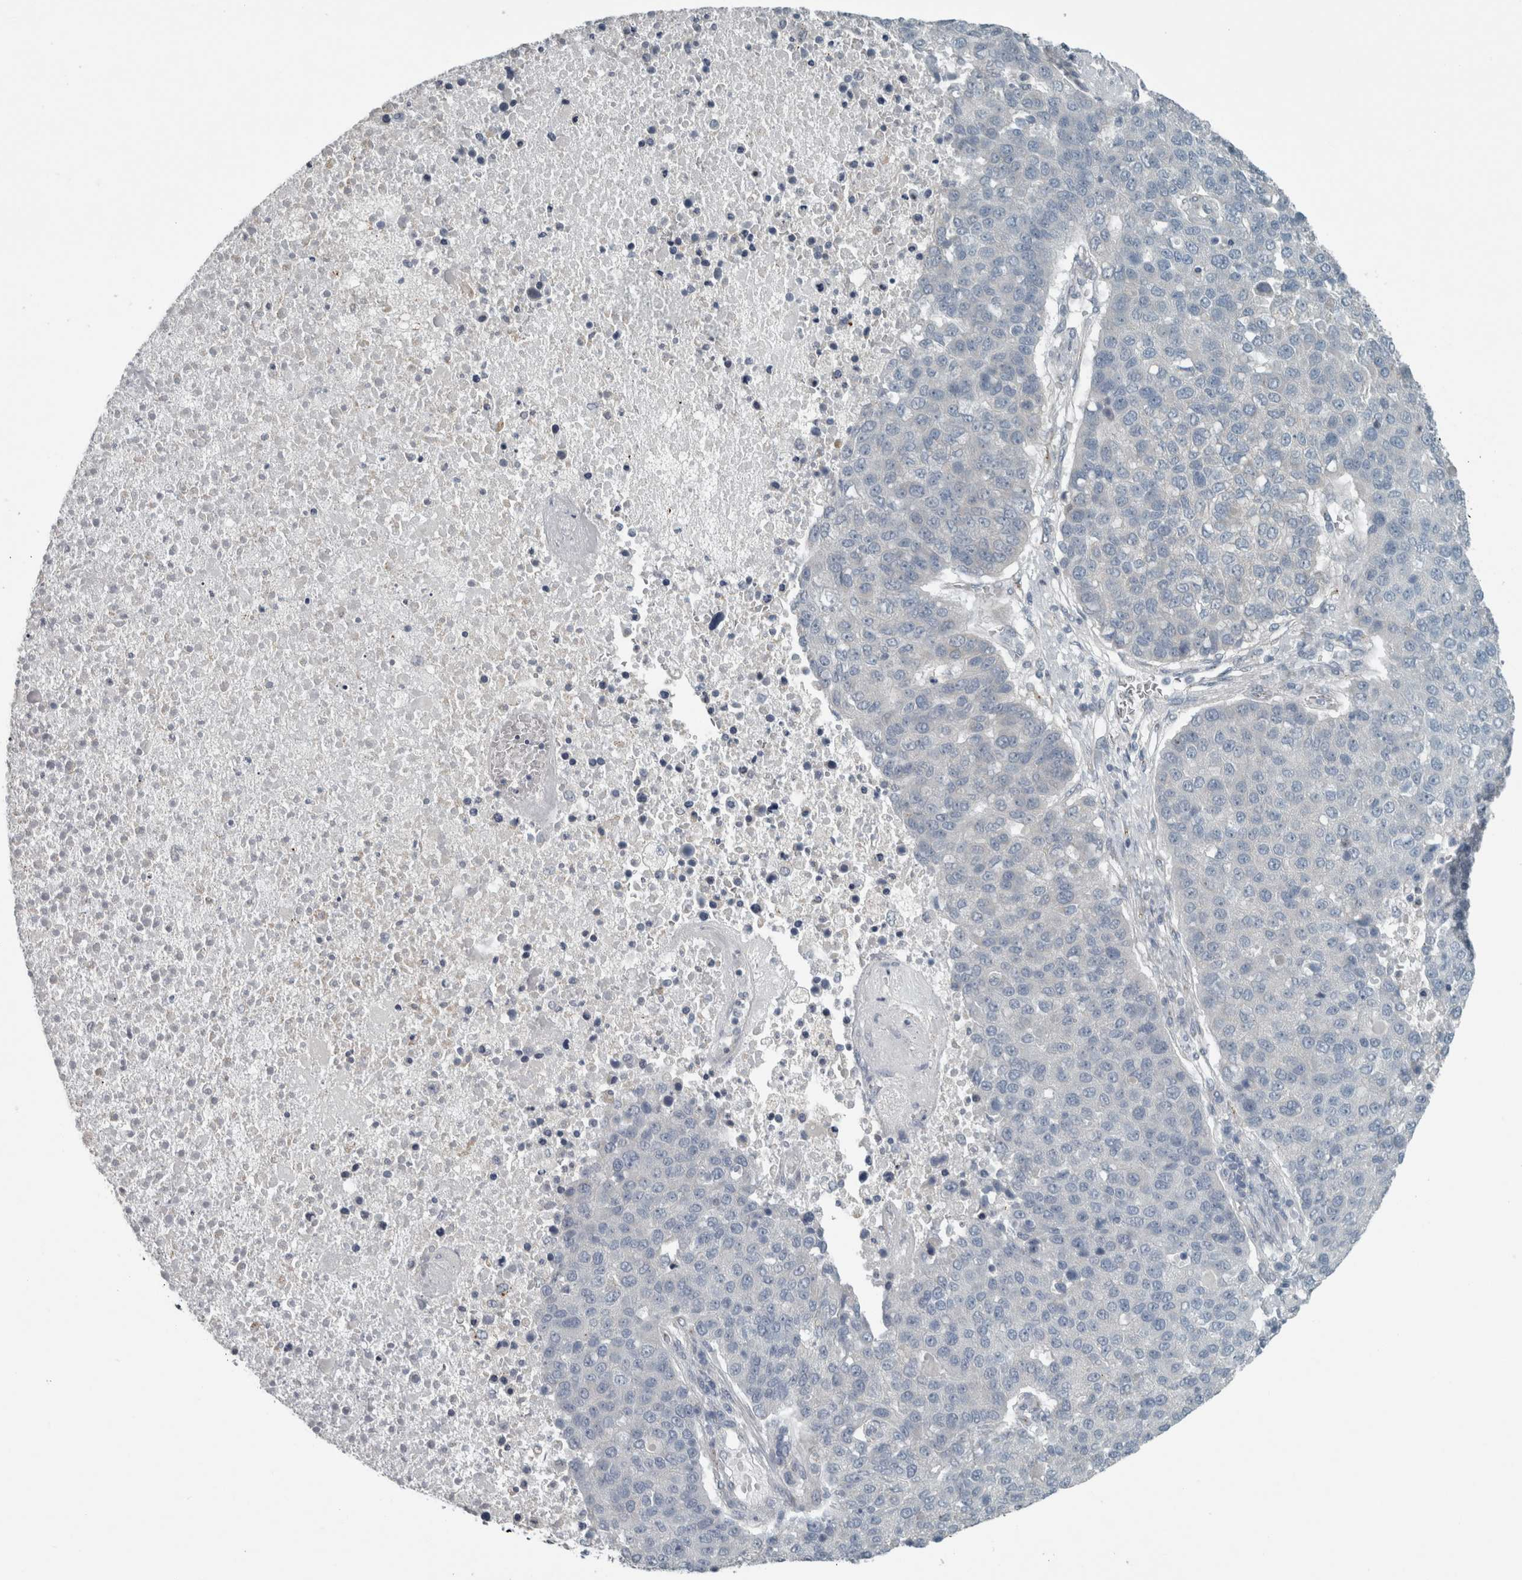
{"staining": {"intensity": "negative", "quantity": "none", "location": "none"}, "tissue": "pancreatic cancer", "cell_type": "Tumor cells", "image_type": "cancer", "snomed": [{"axis": "morphology", "description": "Adenocarcinoma, NOS"}, {"axis": "topography", "description": "Pancreas"}], "caption": "A high-resolution histopathology image shows immunohistochemistry staining of pancreatic adenocarcinoma, which demonstrates no significant positivity in tumor cells.", "gene": "KIF1C", "patient": {"sex": "female", "age": 61}}